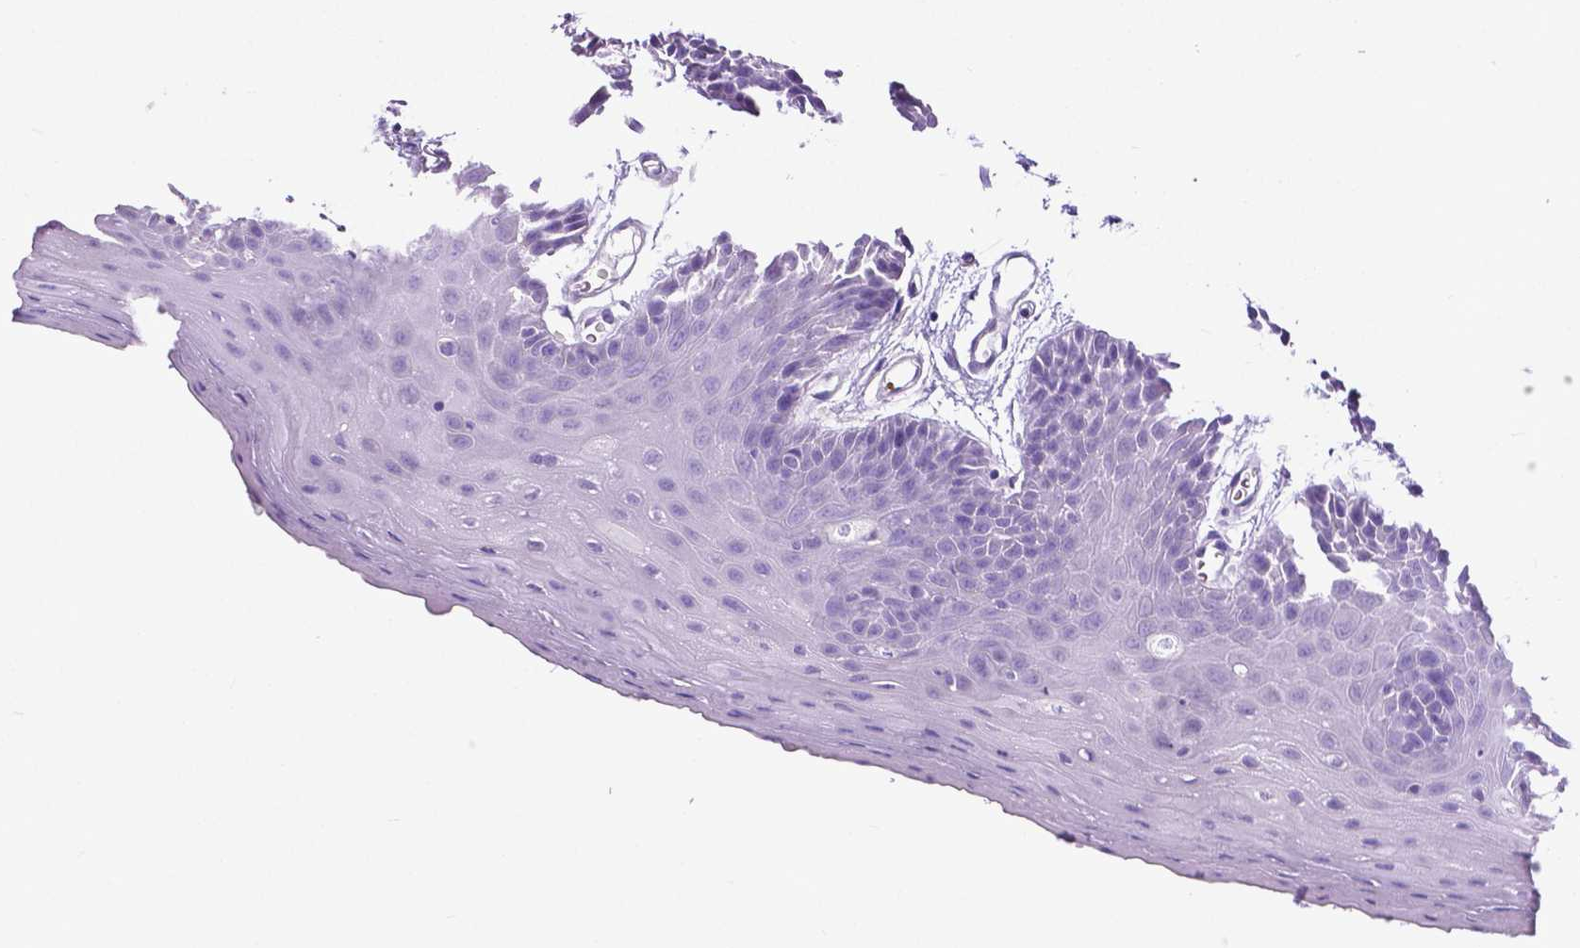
{"staining": {"intensity": "negative", "quantity": "none", "location": "none"}, "tissue": "oral mucosa", "cell_type": "Squamous epithelial cells", "image_type": "normal", "snomed": [{"axis": "morphology", "description": "Normal tissue, NOS"}, {"axis": "morphology", "description": "Squamous cell carcinoma, NOS"}, {"axis": "topography", "description": "Oral tissue"}, {"axis": "topography", "description": "Head-Neck"}], "caption": "Image shows no significant protein staining in squamous epithelial cells of benign oral mucosa.", "gene": "MMP9", "patient": {"sex": "female", "age": 50}}